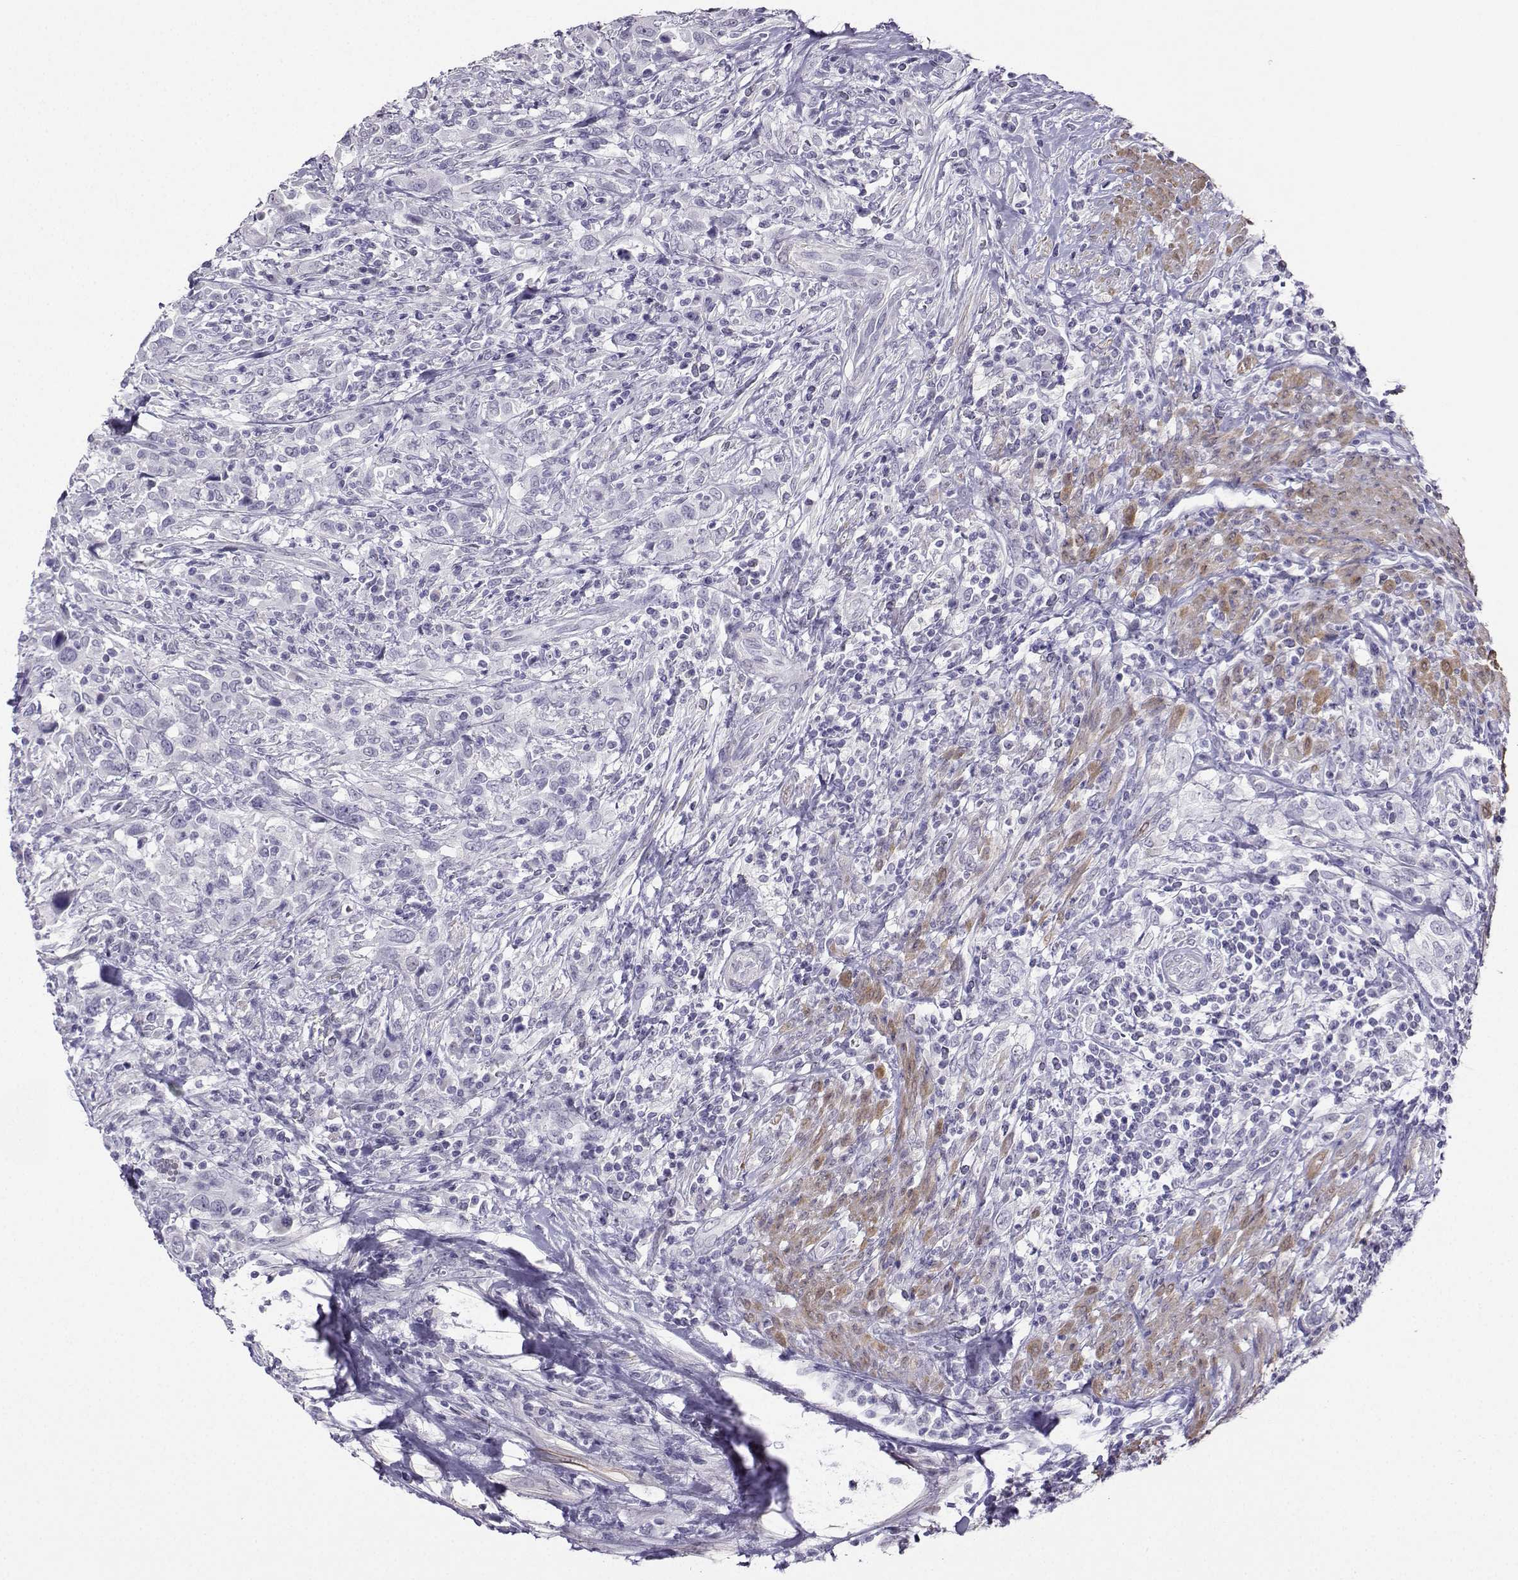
{"staining": {"intensity": "negative", "quantity": "none", "location": "none"}, "tissue": "urothelial cancer", "cell_type": "Tumor cells", "image_type": "cancer", "snomed": [{"axis": "morphology", "description": "Urothelial carcinoma, NOS"}, {"axis": "morphology", "description": "Urothelial carcinoma, High grade"}, {"axis": "topography", "description": "Urinary bladder"}], "caption": "Protein analysis of urothelial cancer shows no significant expression in tumor cells.", "gene": "KIF17", "patient": {"sex": "female", "age": 64}}